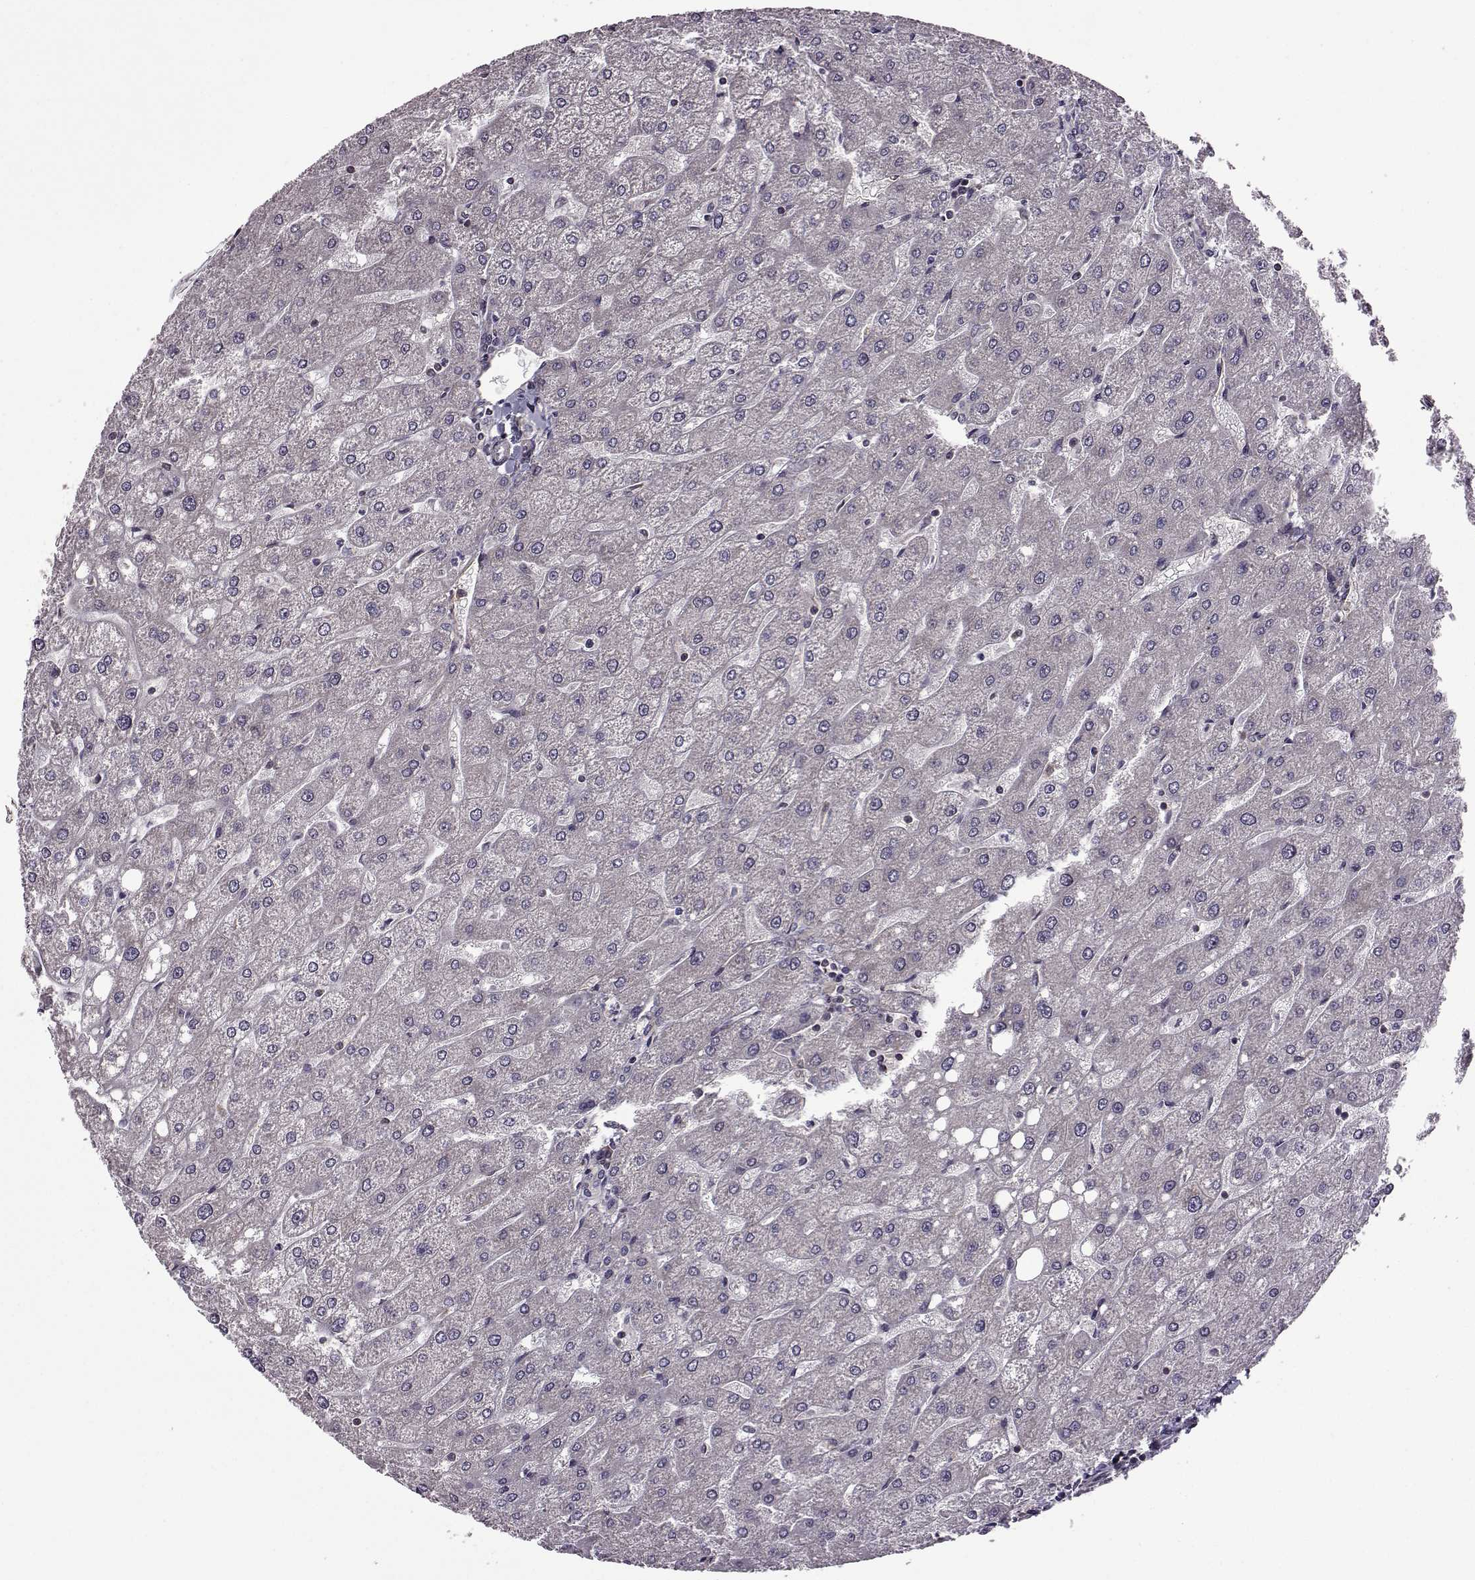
{"staining": {"intensity": "negative", "quantity": "none", "location": "none"}, "tissue": "liver", "cell_type": "Cholangiocytes", "image_type": "normal", "snomed": [{"axis": "morphology", "description": "Normal tissue, NOS"}, {"axis": "topography", "description": "Liver"}], "caption": "DAB (3,3'-diaminobenzidine) immunohistochemical staining of unremarkable liver displays no significant positivity in cholangiocytes.", "gene": "URI1", "patient": {"sex": "male", "age": 67}}